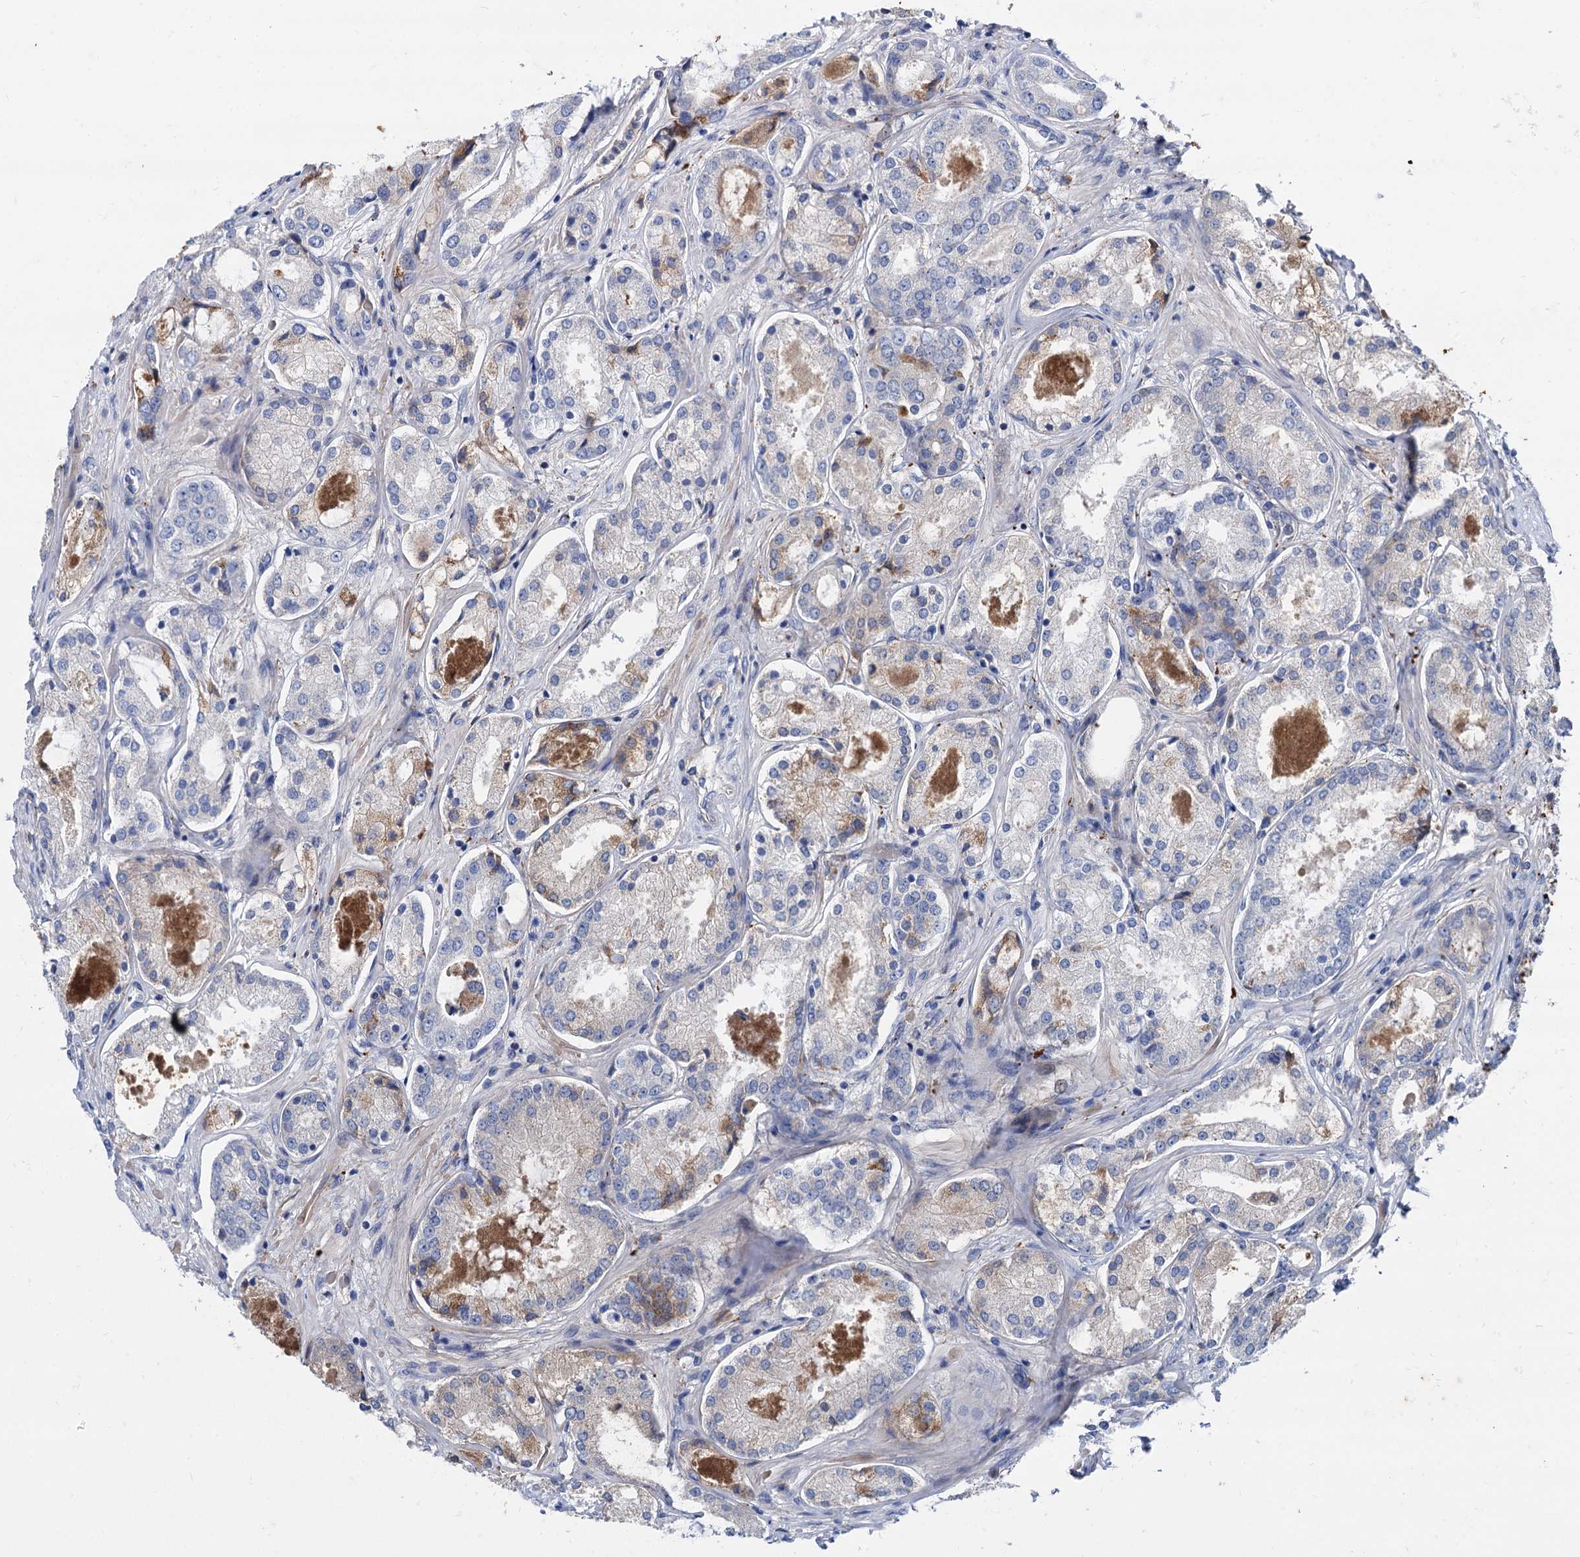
{"staining": {"intensity": "negative", "quantity": "none", "location": "none"}, "tissue": "prostate cancer", "cell_type": "Tumor cells", "image_type": "cancer", "snomed": [{"axis": "morphology", "description": "Adenocarcinoma, Low grade"}, {"axis": "topography", "description": "Prostate and seminal vesicle, NOS"}], "caption": "High magnification brightfield microscopy of adenocarcinoma (low-grade) (prostate) stained with DAB (3,3'-diaminobenzidine) (brown) and counterstained with hematoxylin (blue): tumor cells show no significant staining.", "gene": "APOD", "patient": {"sex": "male", "age": 60}}